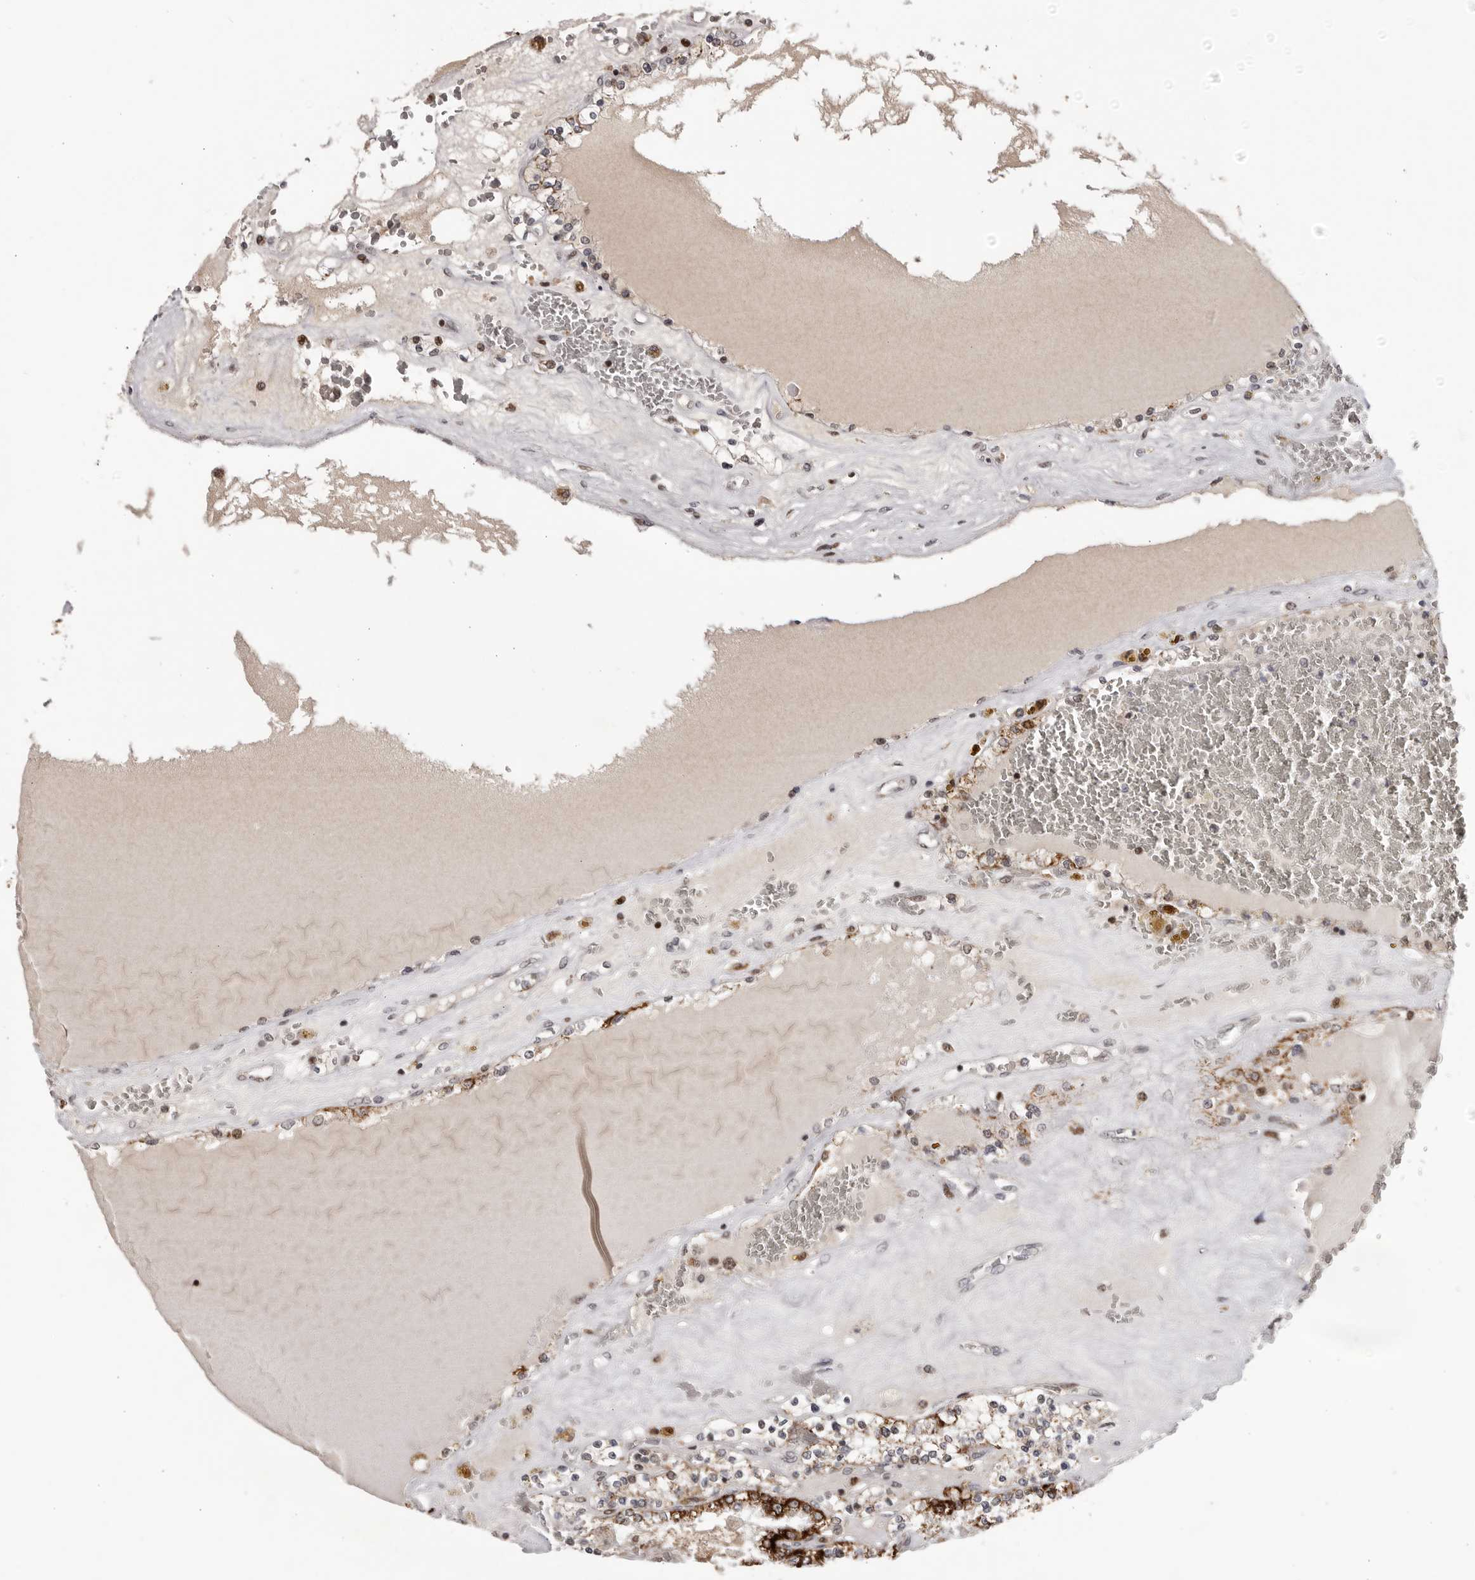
{"staining": {"intensity": "strong", "quantity": "<25%", "location": "cytoplasmic/membranous"}, "tissue": "renal cancer", "cell_type": "Tumor cells", "image_type": "cancer", "snomed": [{"axis": "morphology", "description": "Adenocarcinoma, NOS"}, {"axis": "topography", "description": "Kidney"}], "caption": "High-magnification brightfield microscopy of renal adenocarcinoma stained with DAB (3,3'-diaminobenzidine) (brown) and counterstained with hematoxylin (blue). tumor cells exhibit strong cytoplasmic/membranous positivity is appreciated in approximately<25% of cells.", "gene": "C17orf99", "patient": {"sex": "female", "age": 56}}